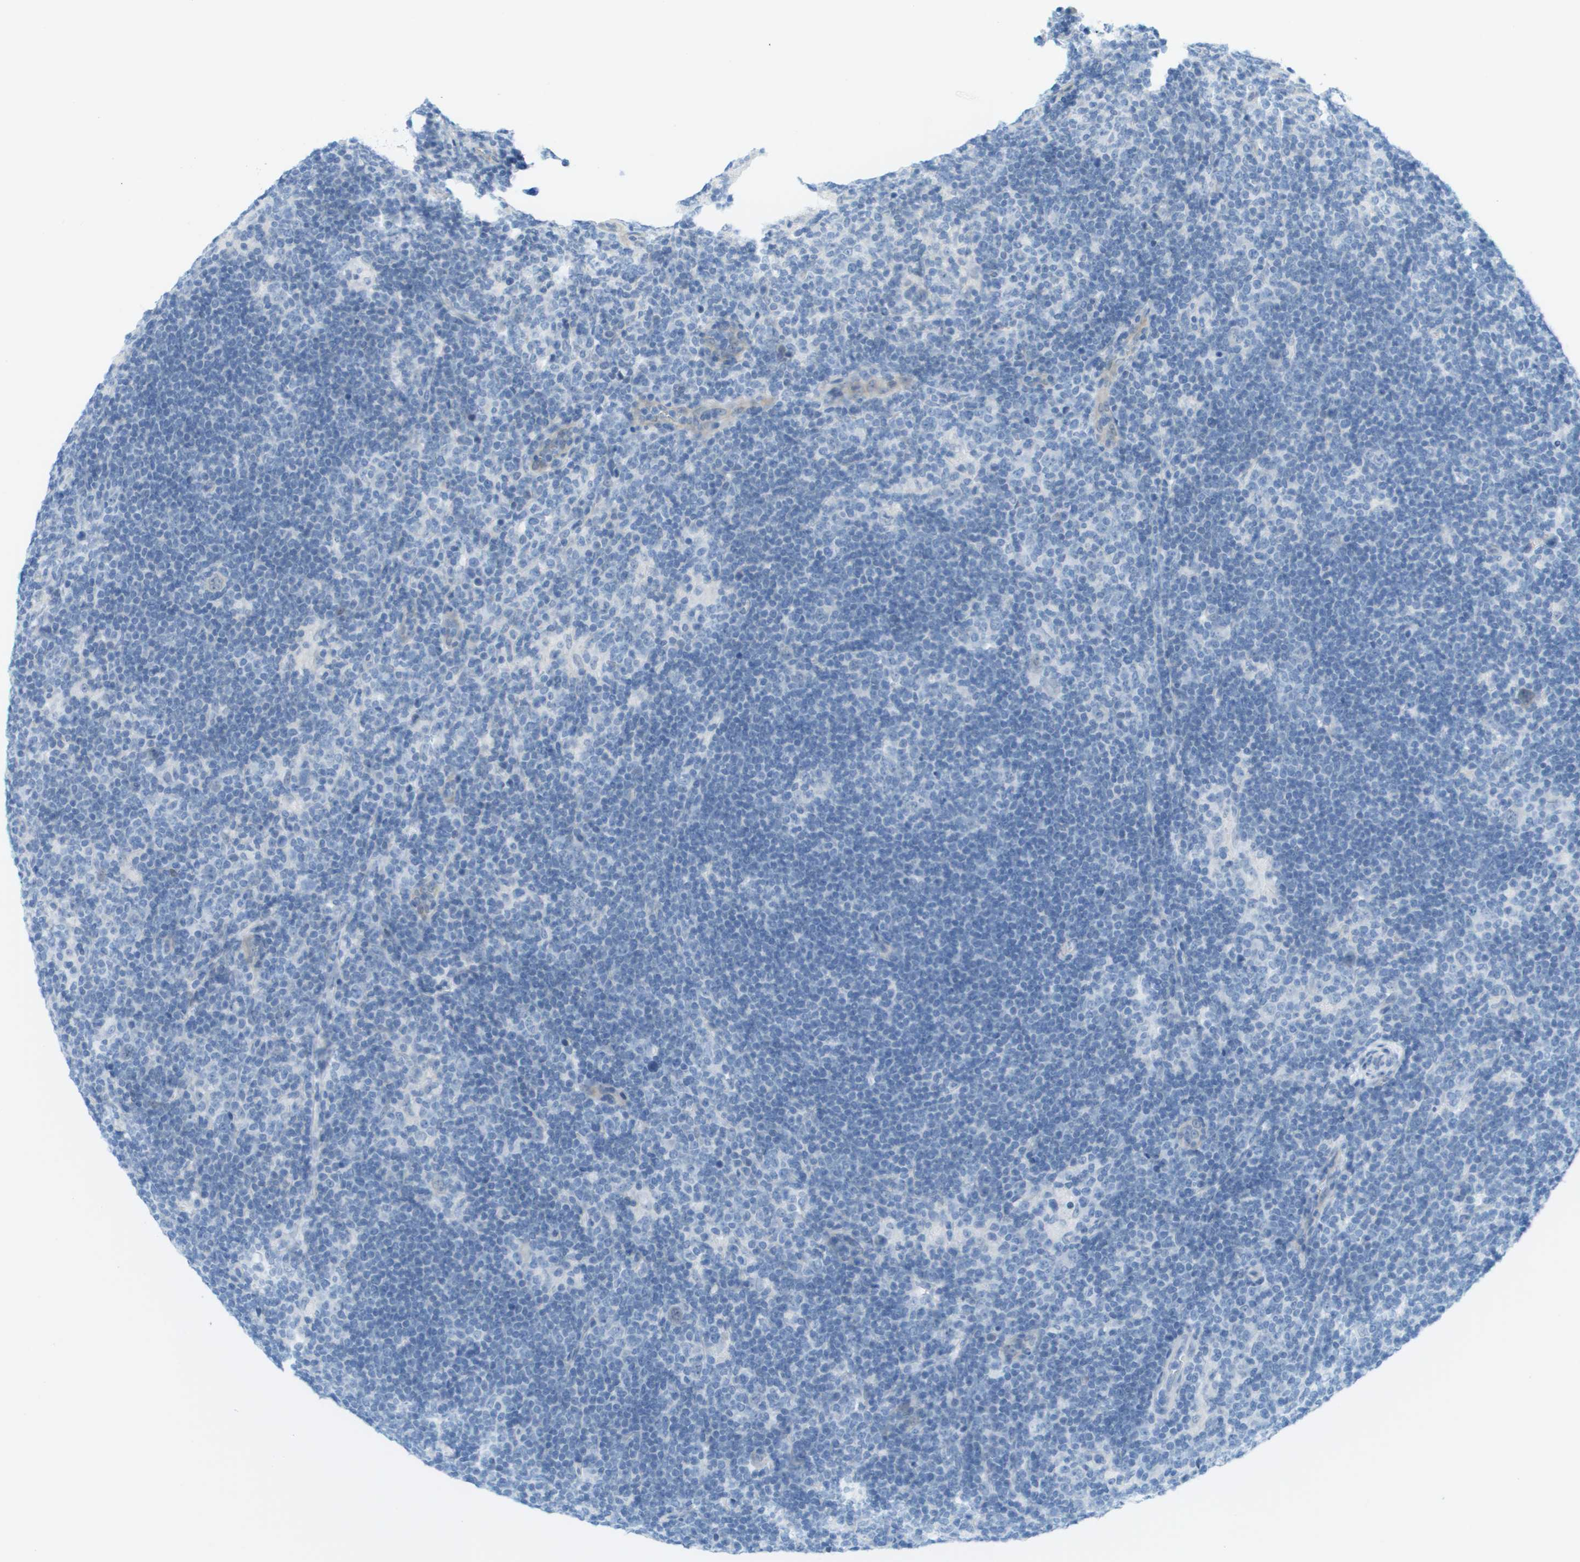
{"staining": {"intensity": "negative", "quantity": "none", "location": "none"}, "tissue": "lymphoma", "cell_type": "Tumor cells", "image_type": "cancer", "snomed": [{"axis": "morphology", "description": "Hodgkin's disease, NOS"}, {"axis": "topography", "description": "Lymph node"}], "caption": "Lymphoma was stained to show a protein in brown. There is no significant staining in tumor cells. The staining is performed using DAB brown chromogen with nuclei counter-stained in using hematoxylin.", "gene": "CUL9", "patient": {"sex": "female", "age": 57}}